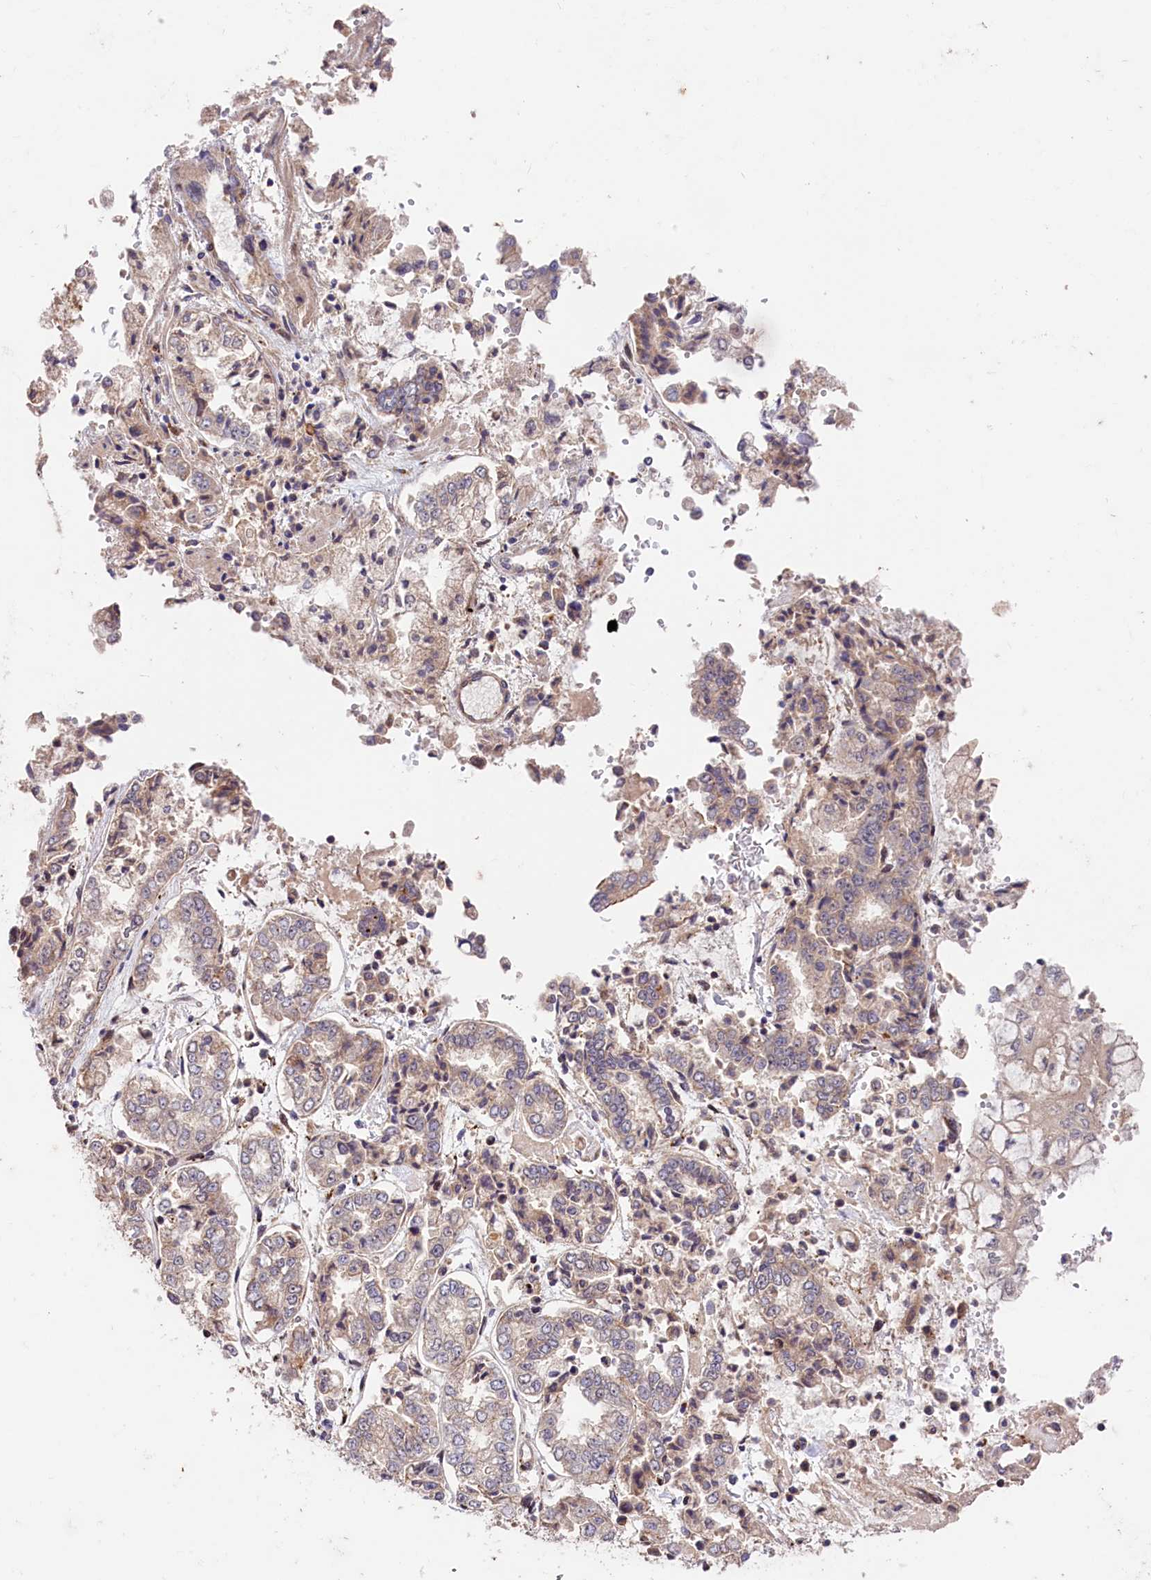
{"staining": {"intensity": "negative", "quantity": "none", "location": "none"}, "tissue": "stomach cancer", "cell_type": "Tumor cells", "image_type": "cancer", "snomed": [{"axis": "morphology", "description": "Adenocarcinoma, NOS"}, {"axis": "topography", "description": "Stomach"}], "caption": "There is no significant positivity in tumor cells of stomach cancer (adenocarcinoma).", "gene": "CACNA1H", "patient": {"sex": "male", "age": 76}}